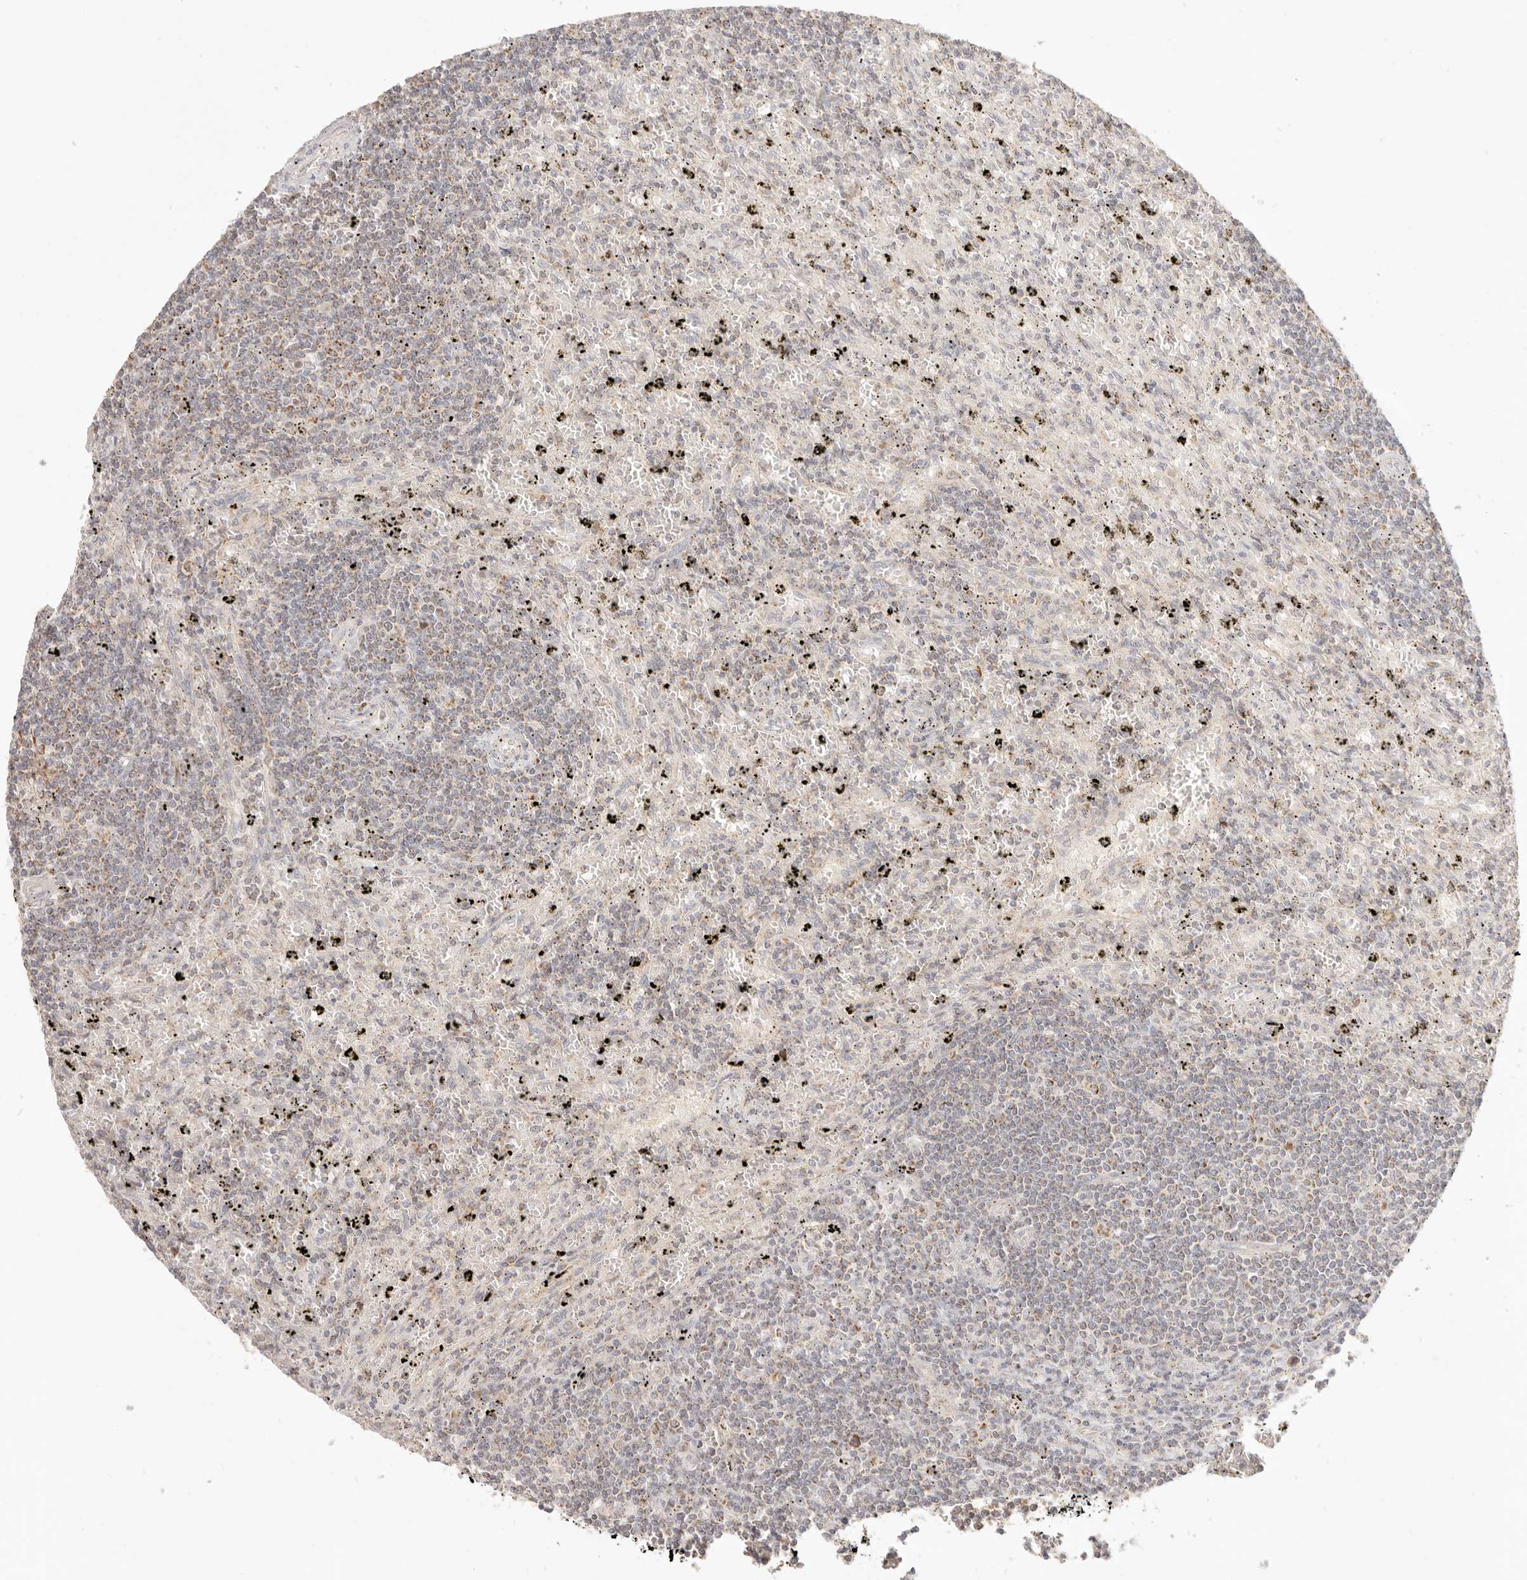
{"staining": {"intensity": "weak", "quantity": "25%-75%", "location": "cytoplasmic/membranous"}, "tissue": "lymphoma", "cell_type": "Tumor cells", "image_type": "cancer", "snomed": [{"axis": "morphology", "description": "Malignant lymphoma, non-Hodgkin's type, Low grade"}, {"axis": "topography", "description": "Spleen"}], "caption": "This micrograph reveals immunohistochemistry staining of human lymphoma, with low weak cytoplasmic/membranous expression in about 25%-75% of tumor cells.", "gene": "CPLANE2", "patient": {"sex": "male", "age": 76}}